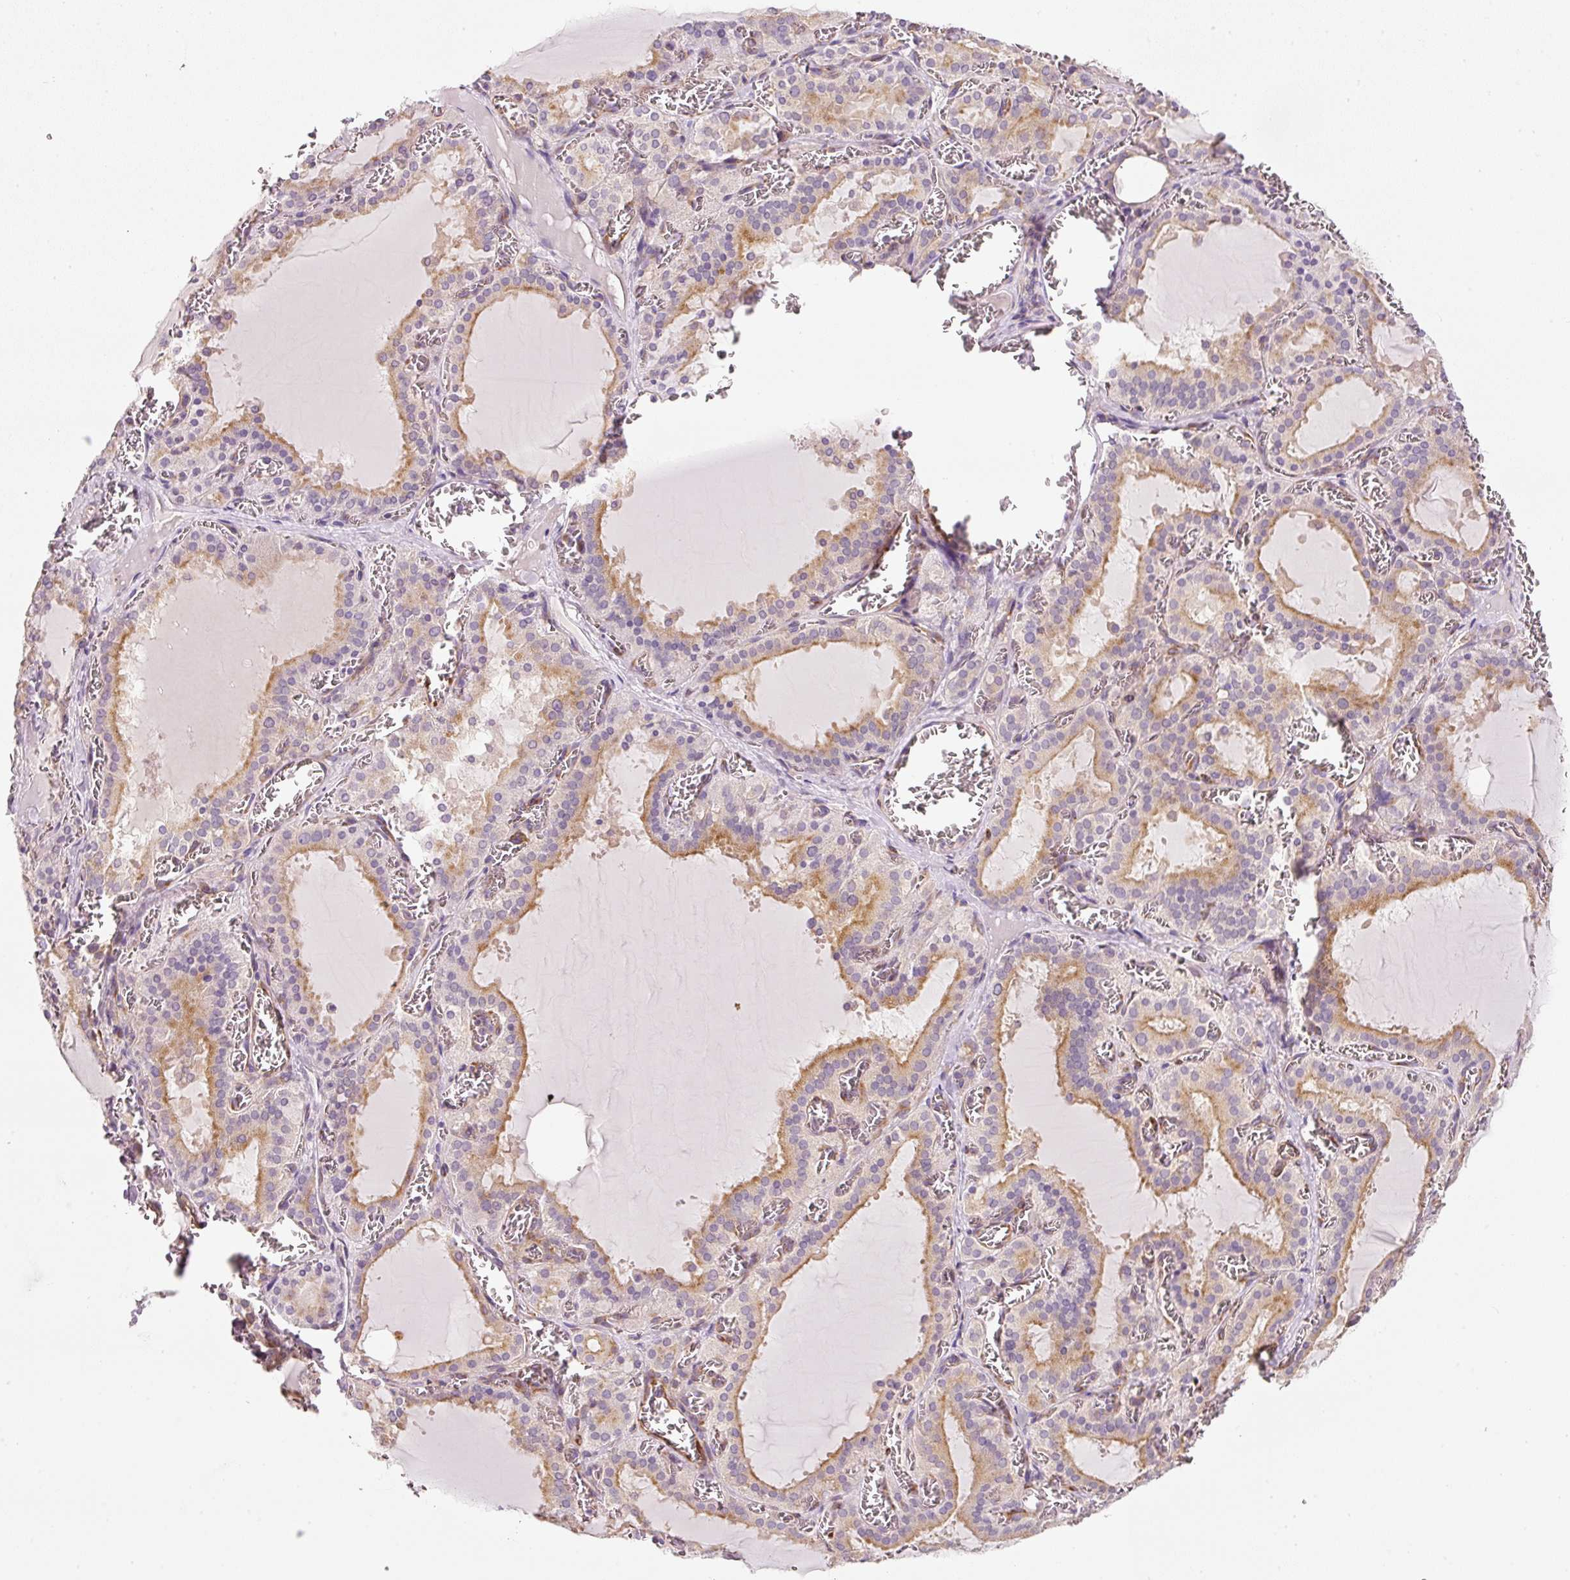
{"staining": {"intensity": "moderate", "quantity": "25%-75%", "location": "cytoplasmic/membranous"}, "tissue": "thyroid gland", "cell_type": "Glandular cells", "image_type": "normal", "snomed": [{"axis": "morphology", "description": "Normal tissue, NOS"}, {"axis": "topography", "description": "Thyroid gland"}], "caption": "This micrograph demonstrates immunohistochemistry staining of unremarkable human thyroid gland, with medium moderate cytoplasmic/membranous staining in about 25%-75% of glandular cells.", "gene": "RNF167", "patient": {"sex": "female", "age": 30}}